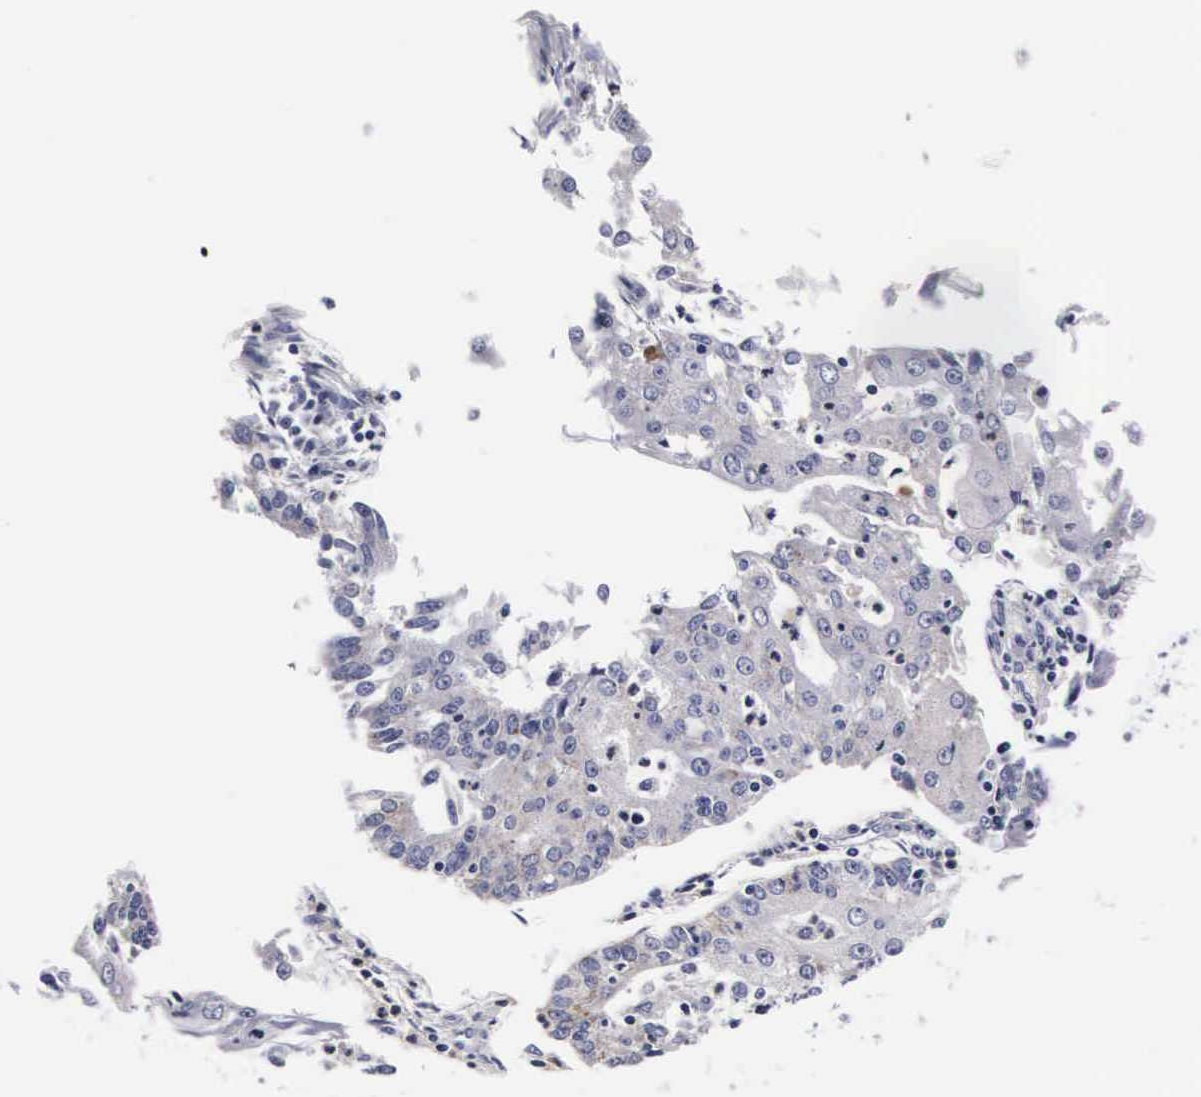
{"staining": {"intensity": "negative", "quantity": "none", "location": "none"}, "tissue": "endometrial cancer", "cell_type": "Tumor cells", "image_type": "cancer", "snomed": [{"axis": "morphology", "description": "Adenocarcinoma, NOS"}, {"axis": "topography", "description": "Endometrium"}], "caption": "Immunohistochemistry (IHC) of endometrial adenocarcinoma exhibits no staining in tumor cells.", "gene": "RNASE6", "patient": {"sex": "female", "age": 56}}